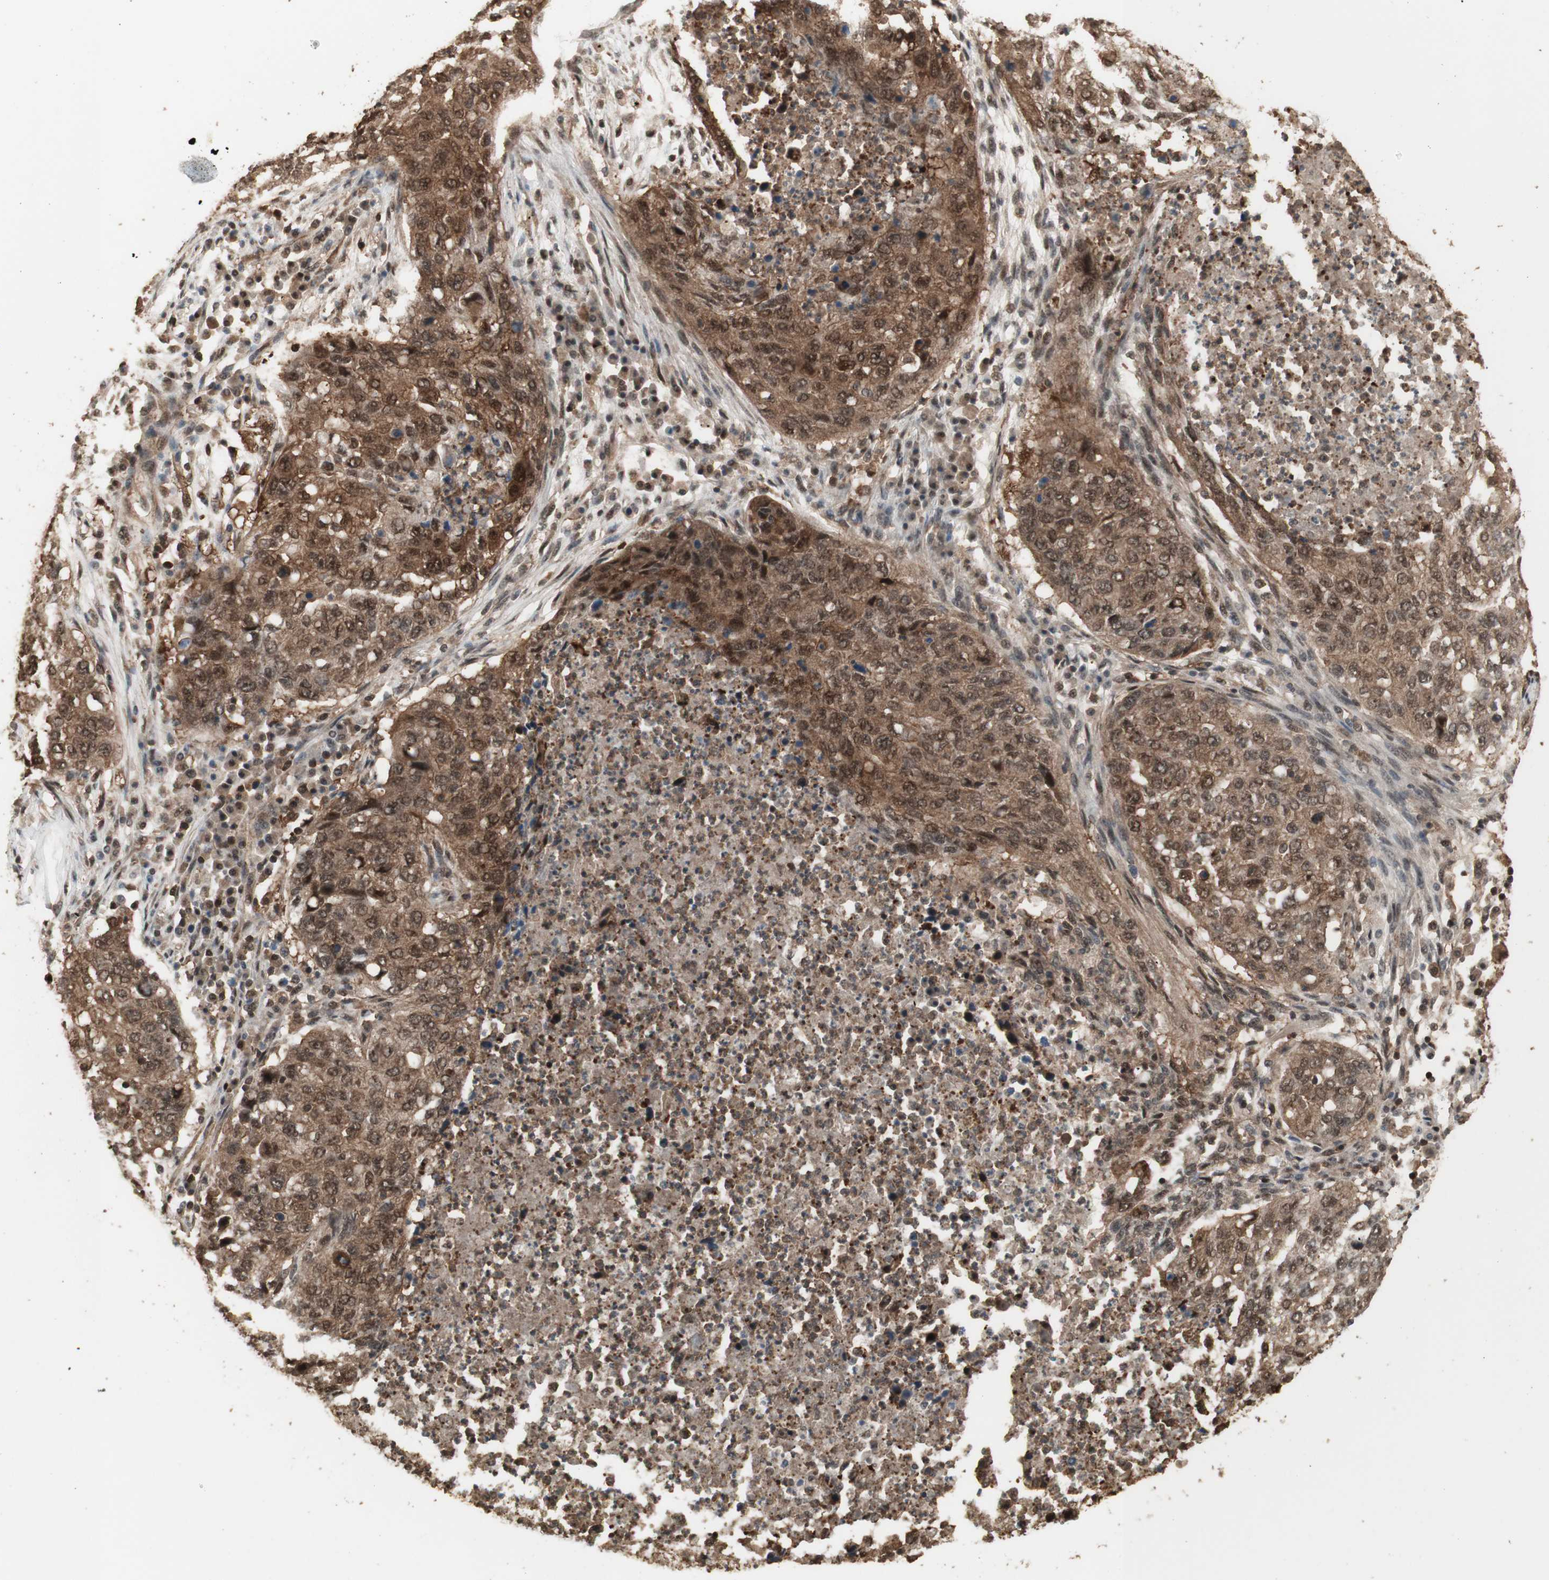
{"staining": {"intensity": "moderate", "quantity": ">75%", "location": "cytoplasmic/membranous,nuclear"}, "tissue": "lung cancer", "cell_type": "Tumor cells", "image_type": "cancer", "snomed": [{"axis": "morphology", "description": "Squamous cell carcinoma, NOS"}, {"axis": "topography", "description": "Lung"}], "caption": "Lung cancer (squamous cell carcinoma) tissue demonstrates moderate cytoplasmic/membranous and nuclear expression in approximately >75% of tumor cells, visualized by immunohistochemistry.", "gene": "YWHAB", "patient": {"sex": "female", "age": 63}}